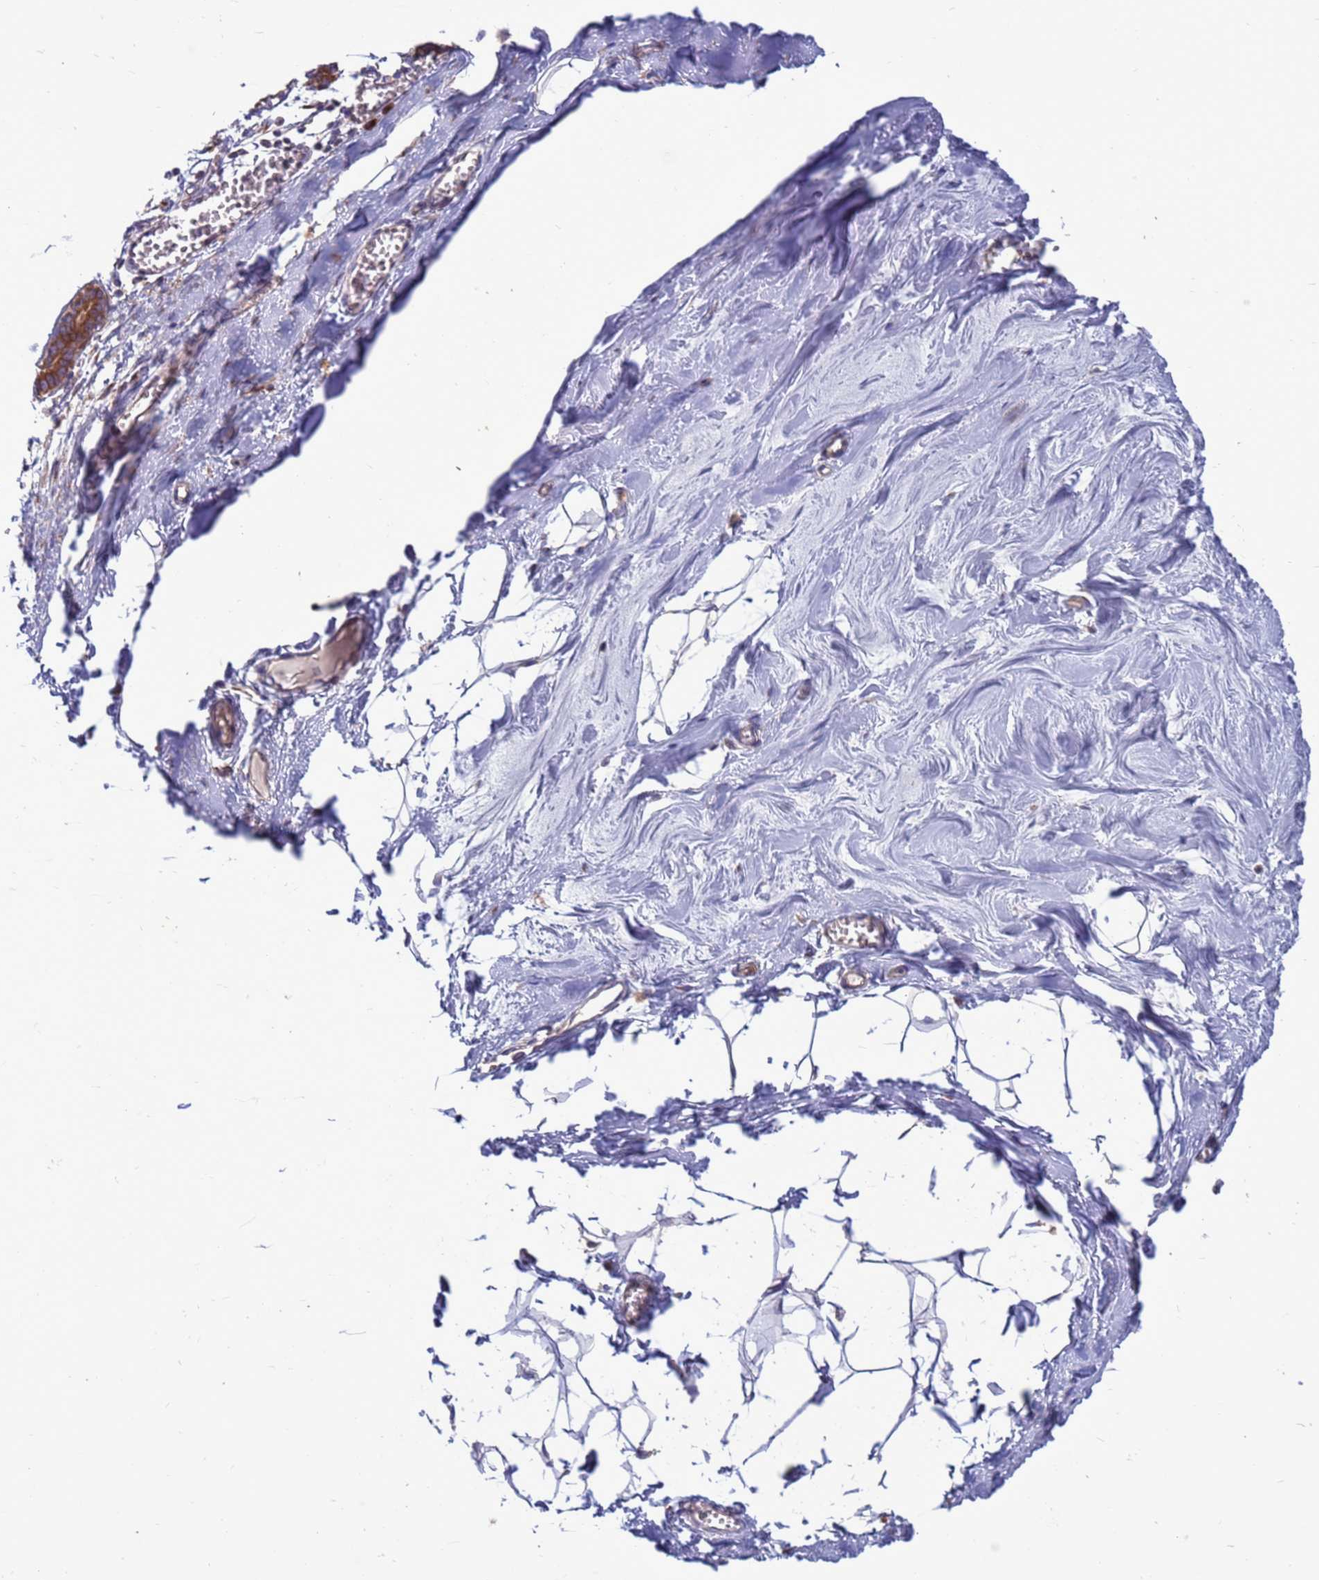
{"staining": {"intensity": "negative", "quantity": "none", "location": "none"}, "tissue": "breast", "cell_type": "Adipocytes", "image_type": "normal", "snomed": [{"axis": "morphology", "description": "Normal tissue, NOS"}, {"axis": "topography", "description": "Breast"}], "caption": "The photomicrograph displays no significant positivity in adipocytes of breast. Brightfield microscopy of immunohistochemistry (IHC) stained with DAB (brown) and hematoxylin (blue), captured at high magnification.", "gene": "ZC3HAV1", "patient": {"sex": "female", "age": 27}}